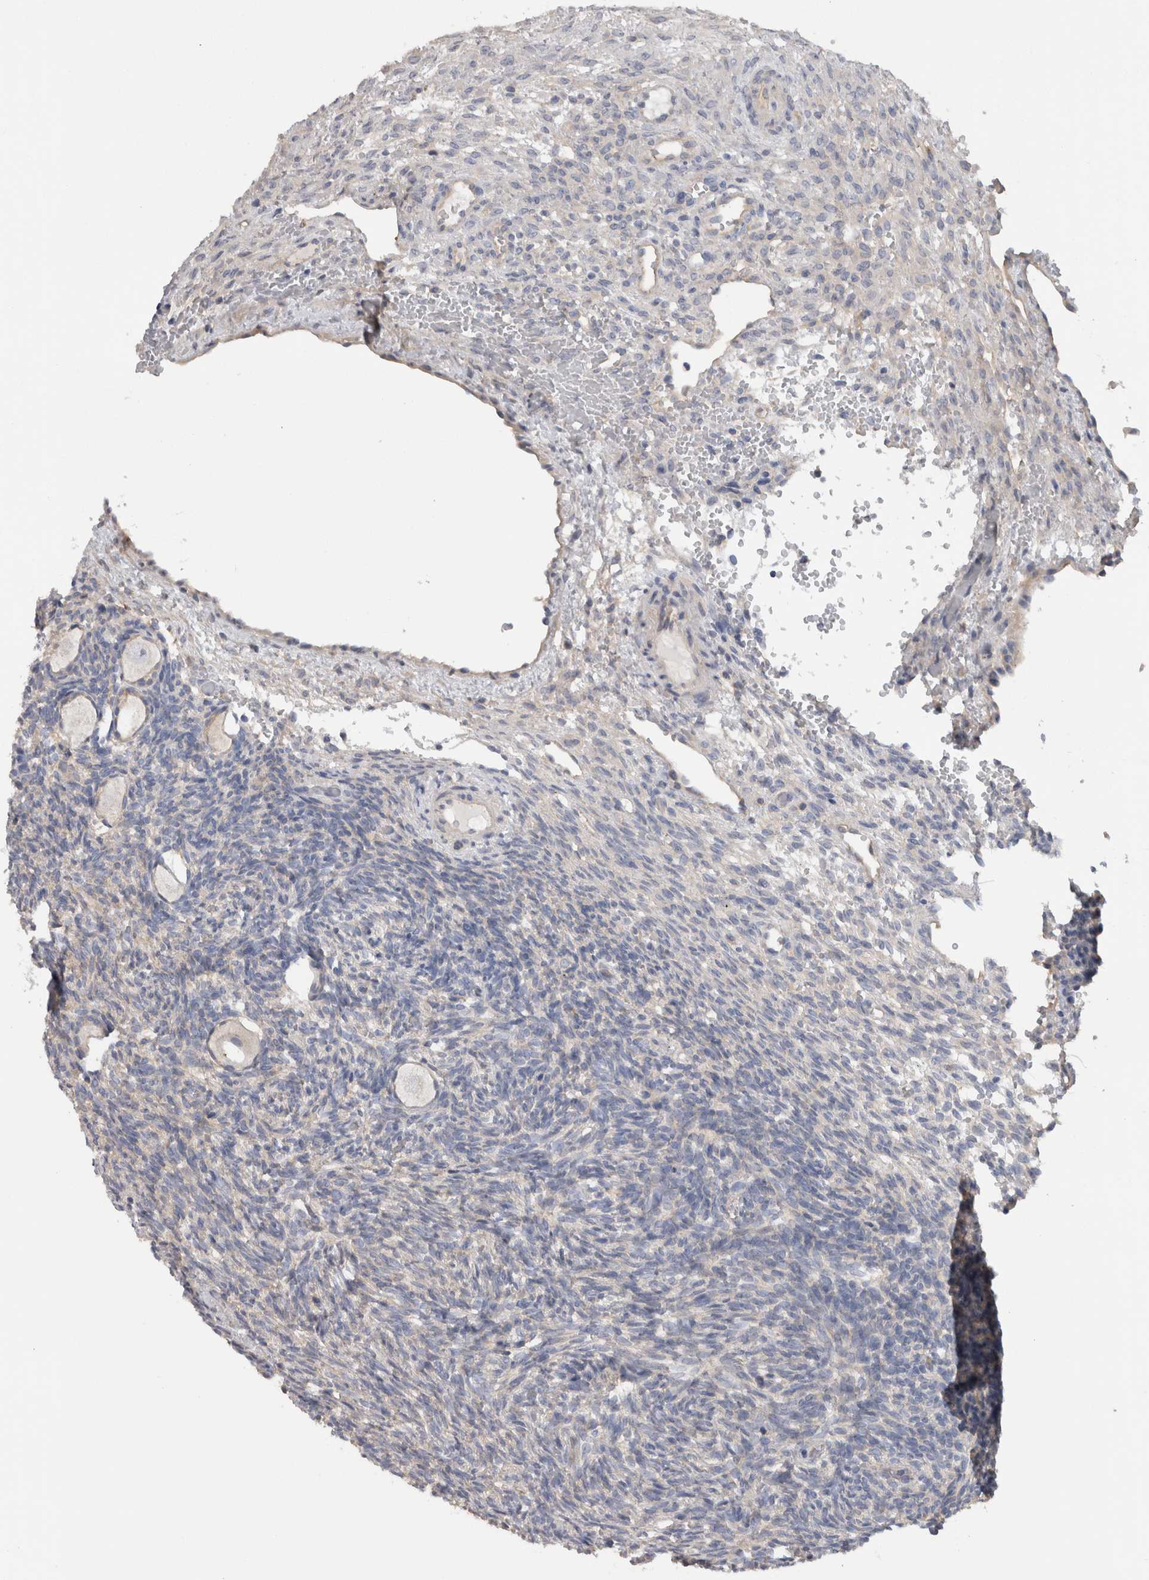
{"staining": {"intensity": "negative", "quantity": "none", "location": "none"}, "tissue": "ovary", "cell_type": "Follicle cells", "image_type": "normal", "snomed": [{"axis": "morphology", "description": "Normal tissue, NOS"}, {"axis": "topography", "description": "Ovary"}], "caption": "IHC image of normal ovary: ovary stained with DAB (3,3'-diaminobenzidine) shows no significant protein expression in follicle cells.", "gene": "SCRN1", "patient": {"sex": "female", "age": 34}}